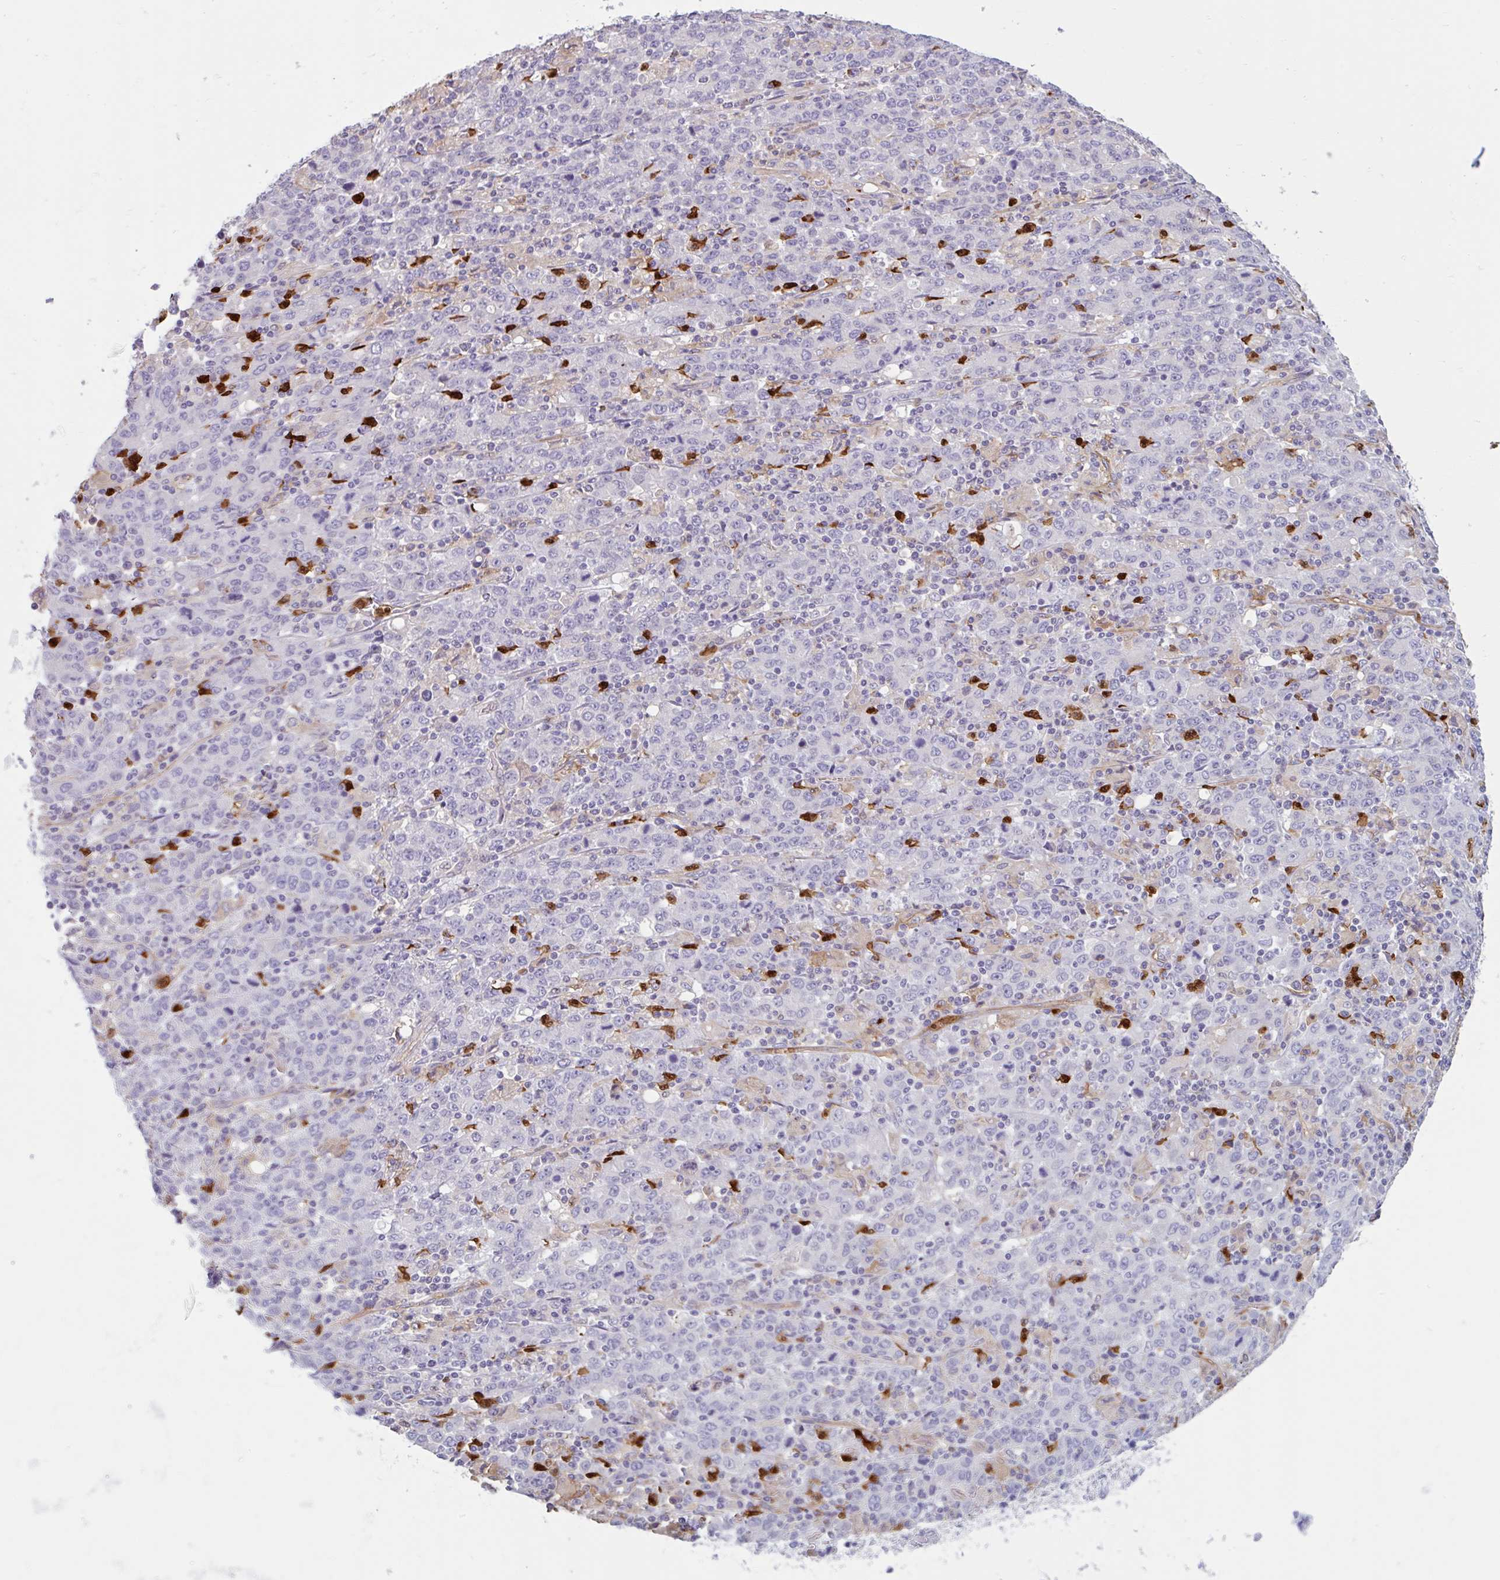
{"staining": {"intensity": "negative", "quantity": "none", "location": "none"}, "tissue": "stomach cancer", "cell_type": "Tumor cells", "image_type": "cancer", "snomed": [{"axis": "morphology", "description": "Adenocarcinoma, NOS"}, {"axis": "topography", "description": "Stomach, upper"}], "caption": "This is an IHC micrograph of stomach cancer. There is no positivity in tumor cells.", "gene": "CEP120", "patient": {"sex": "male", "age": 69}}